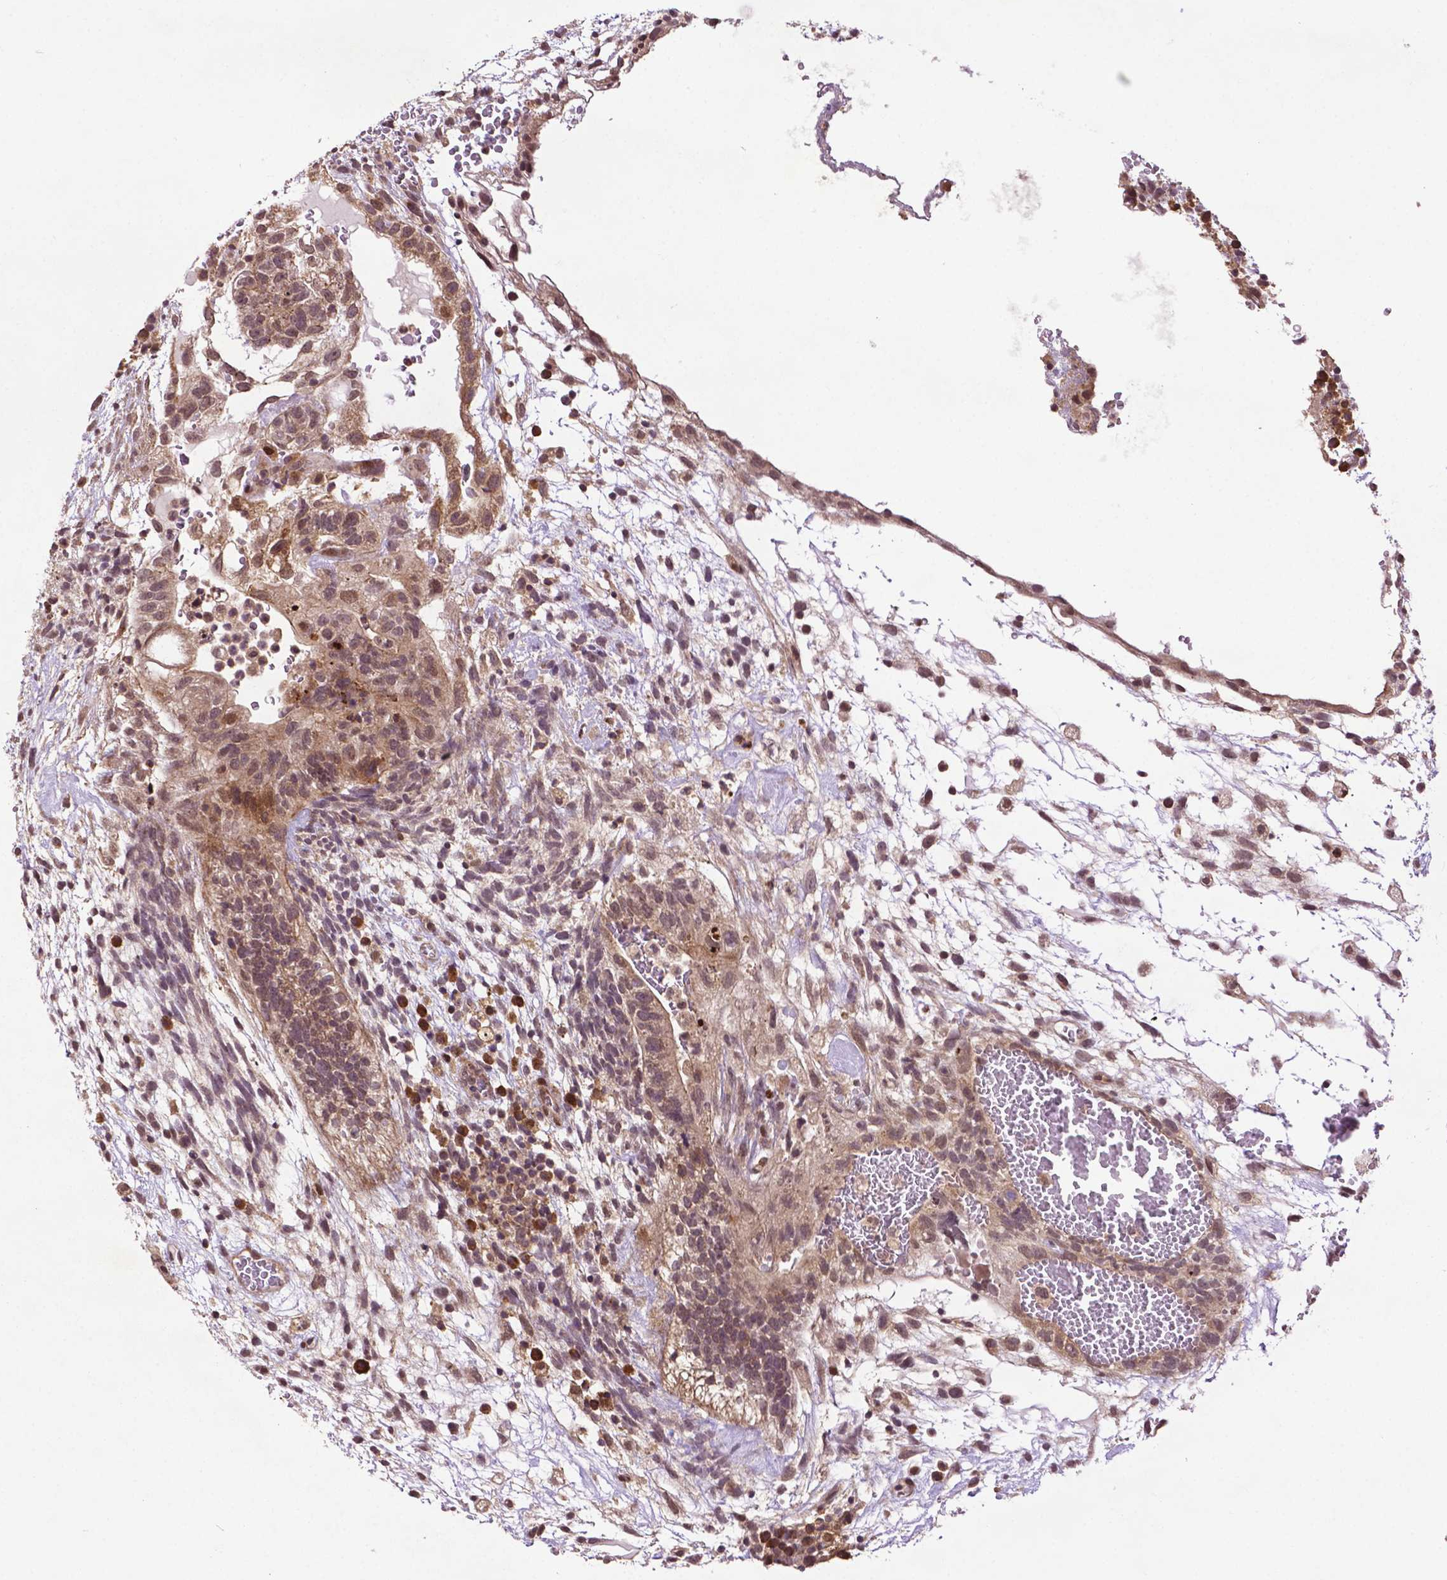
{"staining": {"intensity": "weak", "quantity": ">75%", "location": "cytoplasmic/membranous,nuclear"}, "tissue": "testis cancer", "cell_type": "Tumor cells", "image_type": "cancer", "snomed": [{"axis": "morphology", "description": "Normal tissue, NOS"}, {"axis": "morphology", "description": "Carcinoma, Embryonal, NOS"}, {"axis": "topography", "description": "Testis"}], "caption": "Approximately >75% of tumor cells in embryonal carcinoma (testis) demonstrate weak cytoplasmic/membranous and nuclear protein staining as visualized by brown immunohistochemical staining.", "gene": "TMX2", "patient": {"sex": "male", "age": 32}}